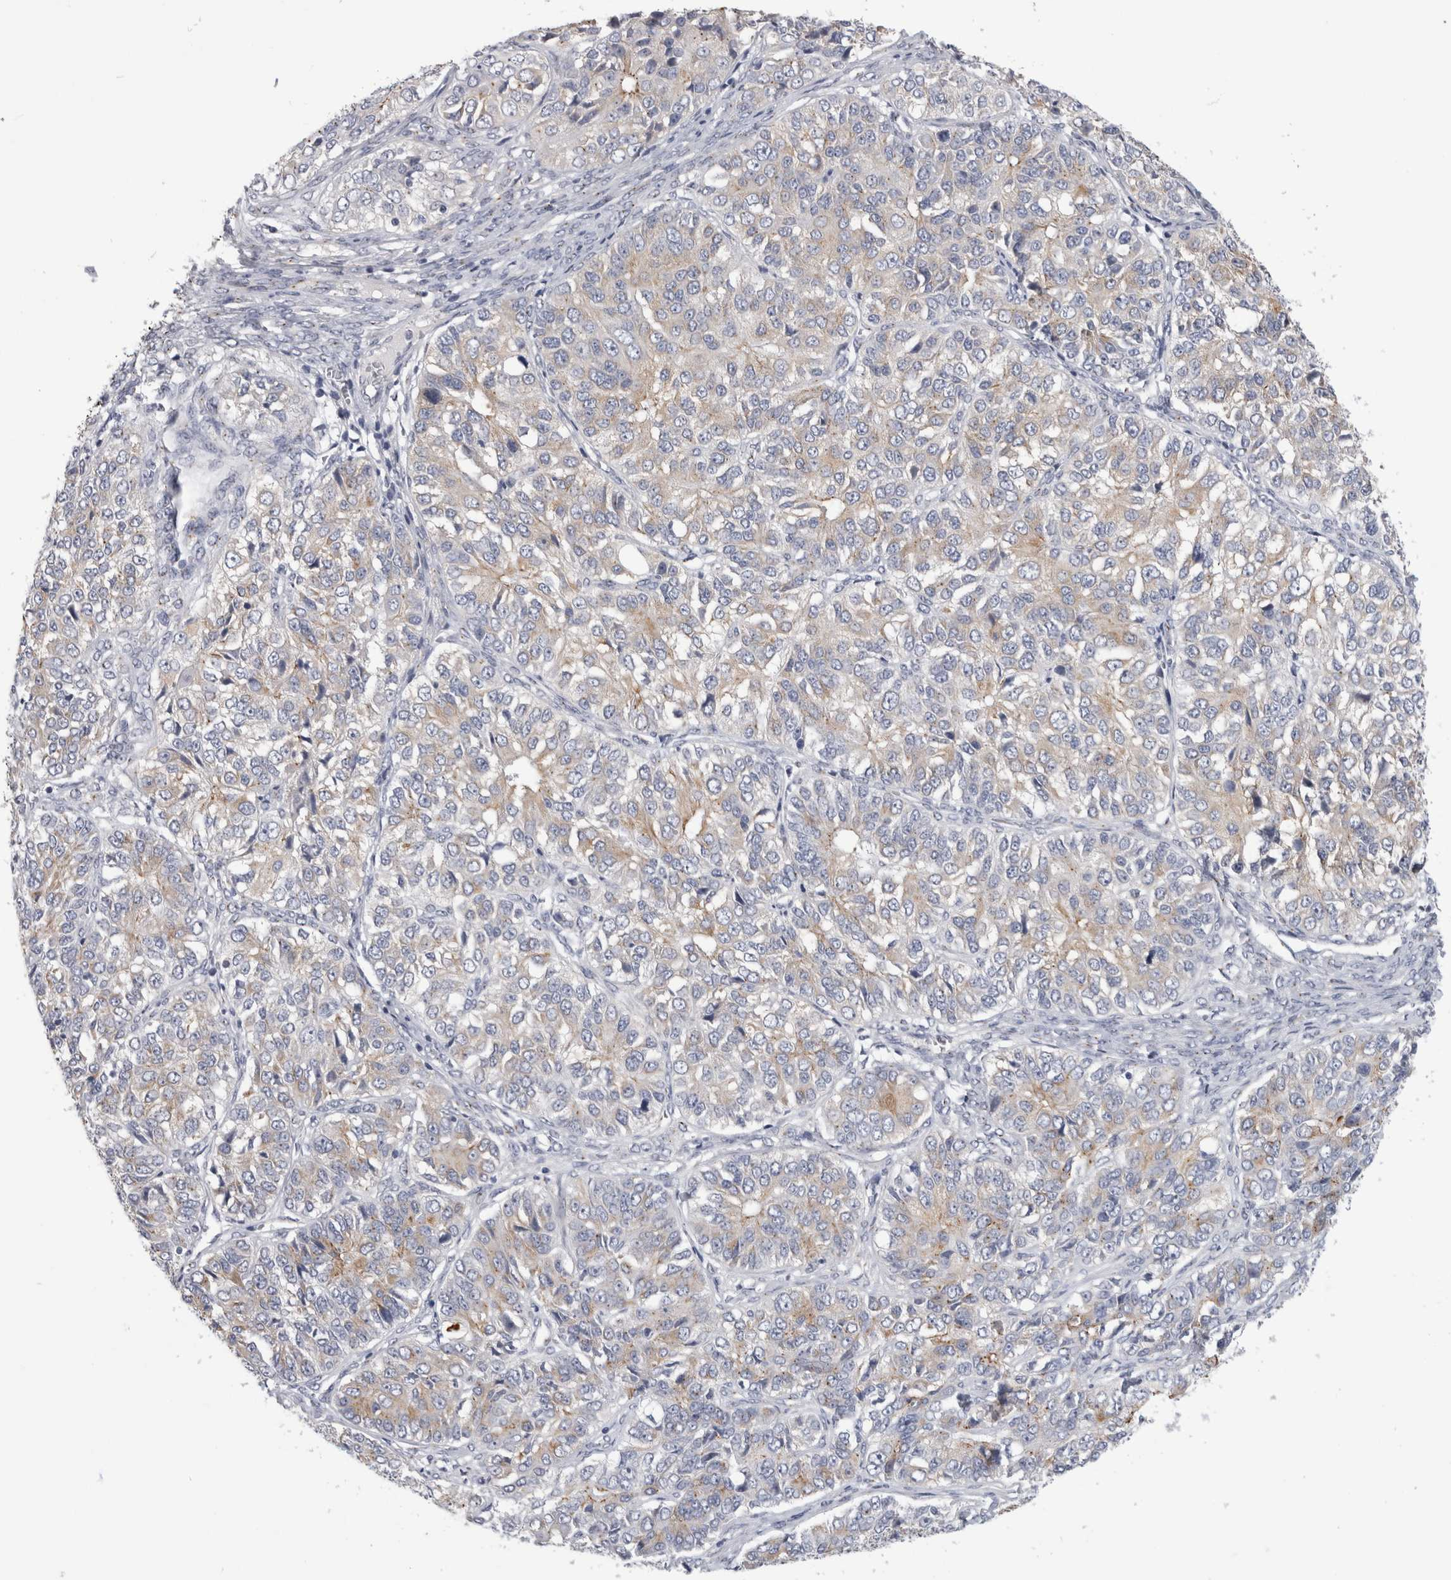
{"staining": {"intensity": "weak", "quantity": ">75%", "location": "cytoplasmic/membranous"}, "tissue": "ovarian cancer", "cell_type": "Tumor cells", "image_type": "cancer", "snomed": [{"axis": "morphology", "description": "Carcinoma, endometroid"}, {"axis": "topography", "description": "Ovary"}], "caption": "A high-resolution micrograph shows IHC staining of endometroid carcinoma (ovarian), which displays weak cytoplasmic/membranous staining in about >75% of tumor cells.", "gene": "AKAP9", "patient": {"sex": "female", "age": 51}}